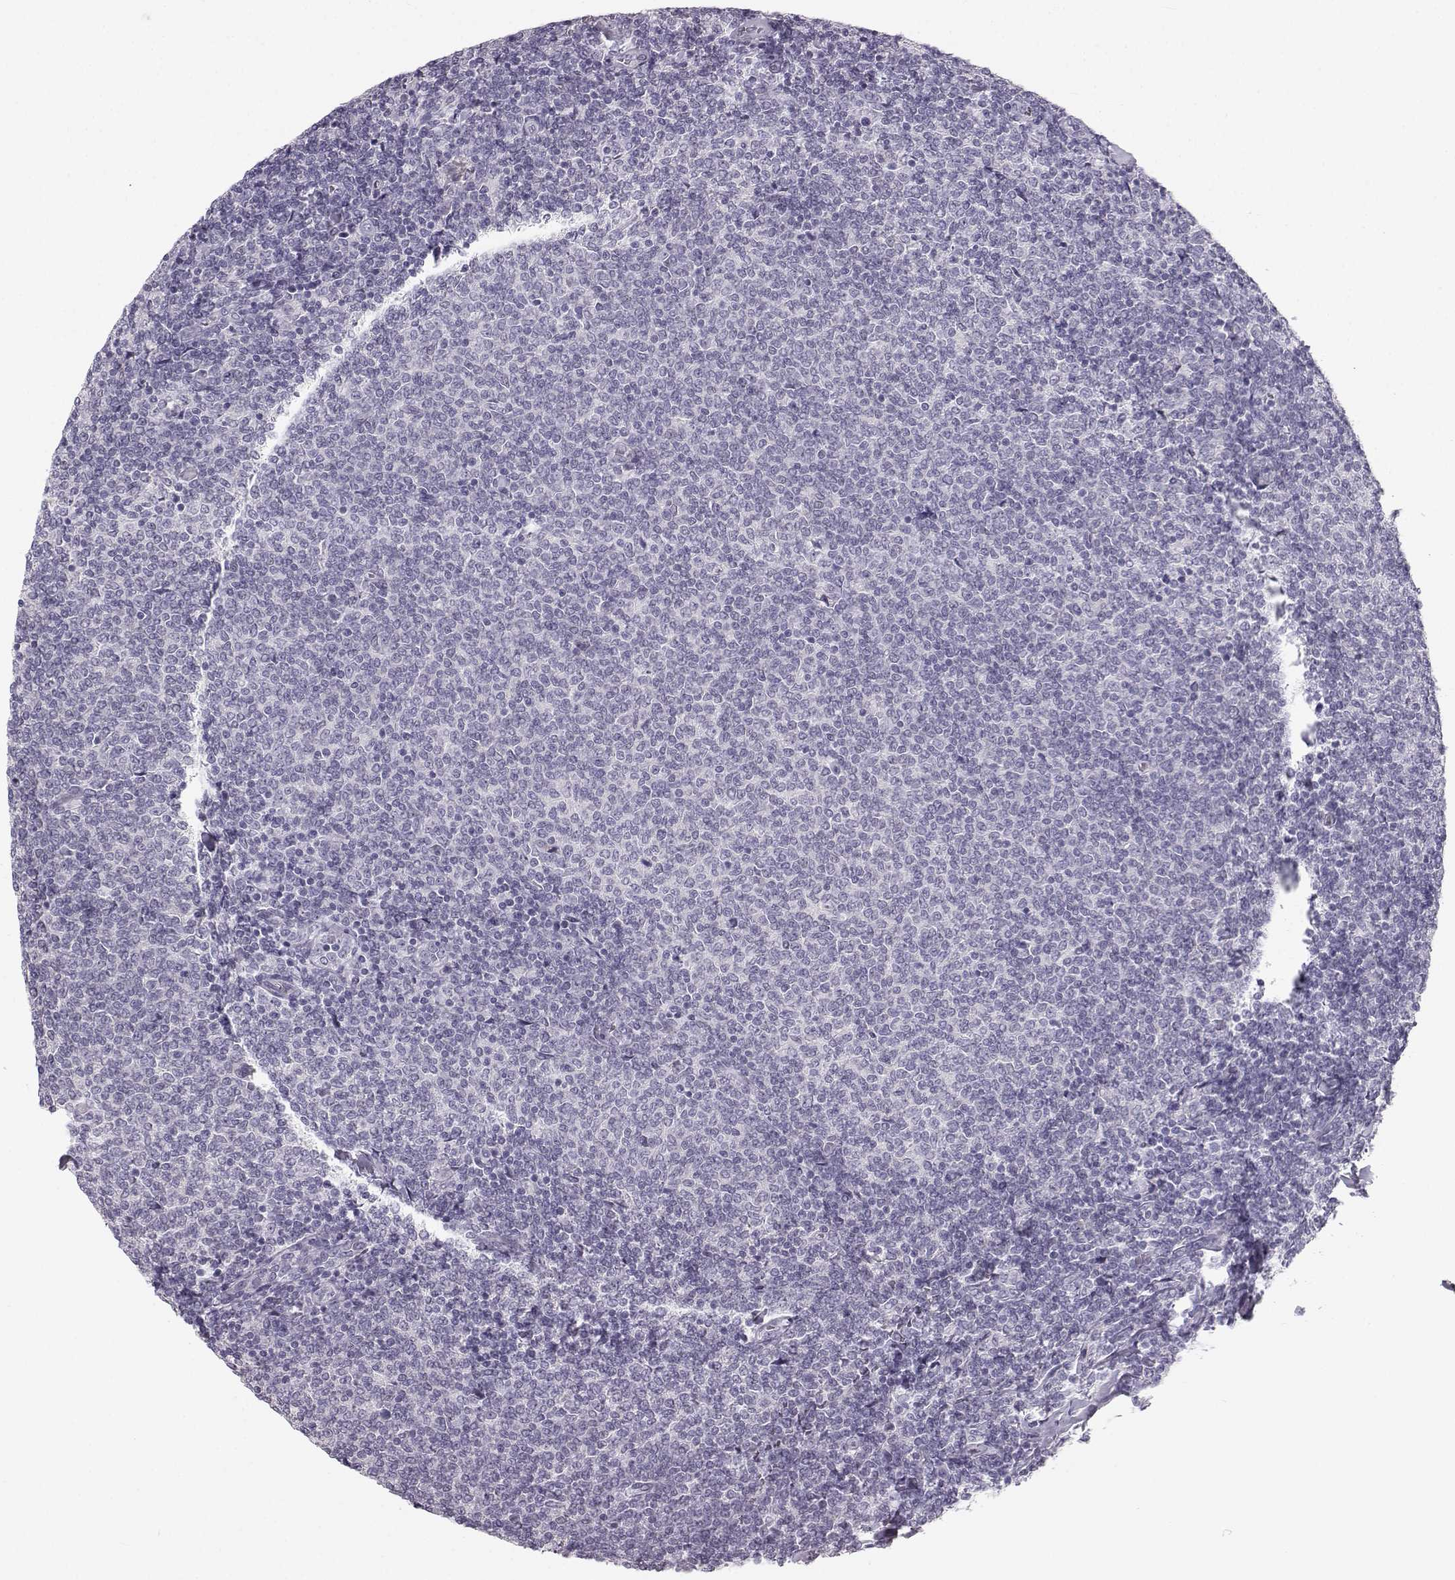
{"staining": {"intensity": "negative", "quantity": "none", "location": "none"}, "tissue": "lymphoma", "cell_type": "Tumor cells", "image_type": "cancer", "snomed": [{"axis": "morphology", "description": "Malignant lymphoma, non-Hodgkin's type, Low grade"}, {"axis": "topography", "description": "Lymph node"}], "caption": "DAB (3,3'-diaminobenzidine) immunohistochemical staining of human low-grade malignant lymphoma, non-Hodgkin's type shows no significant positivity in tumor cells.", "gene": "OIP5", "patient": {"sex": "male", "age": 52}}